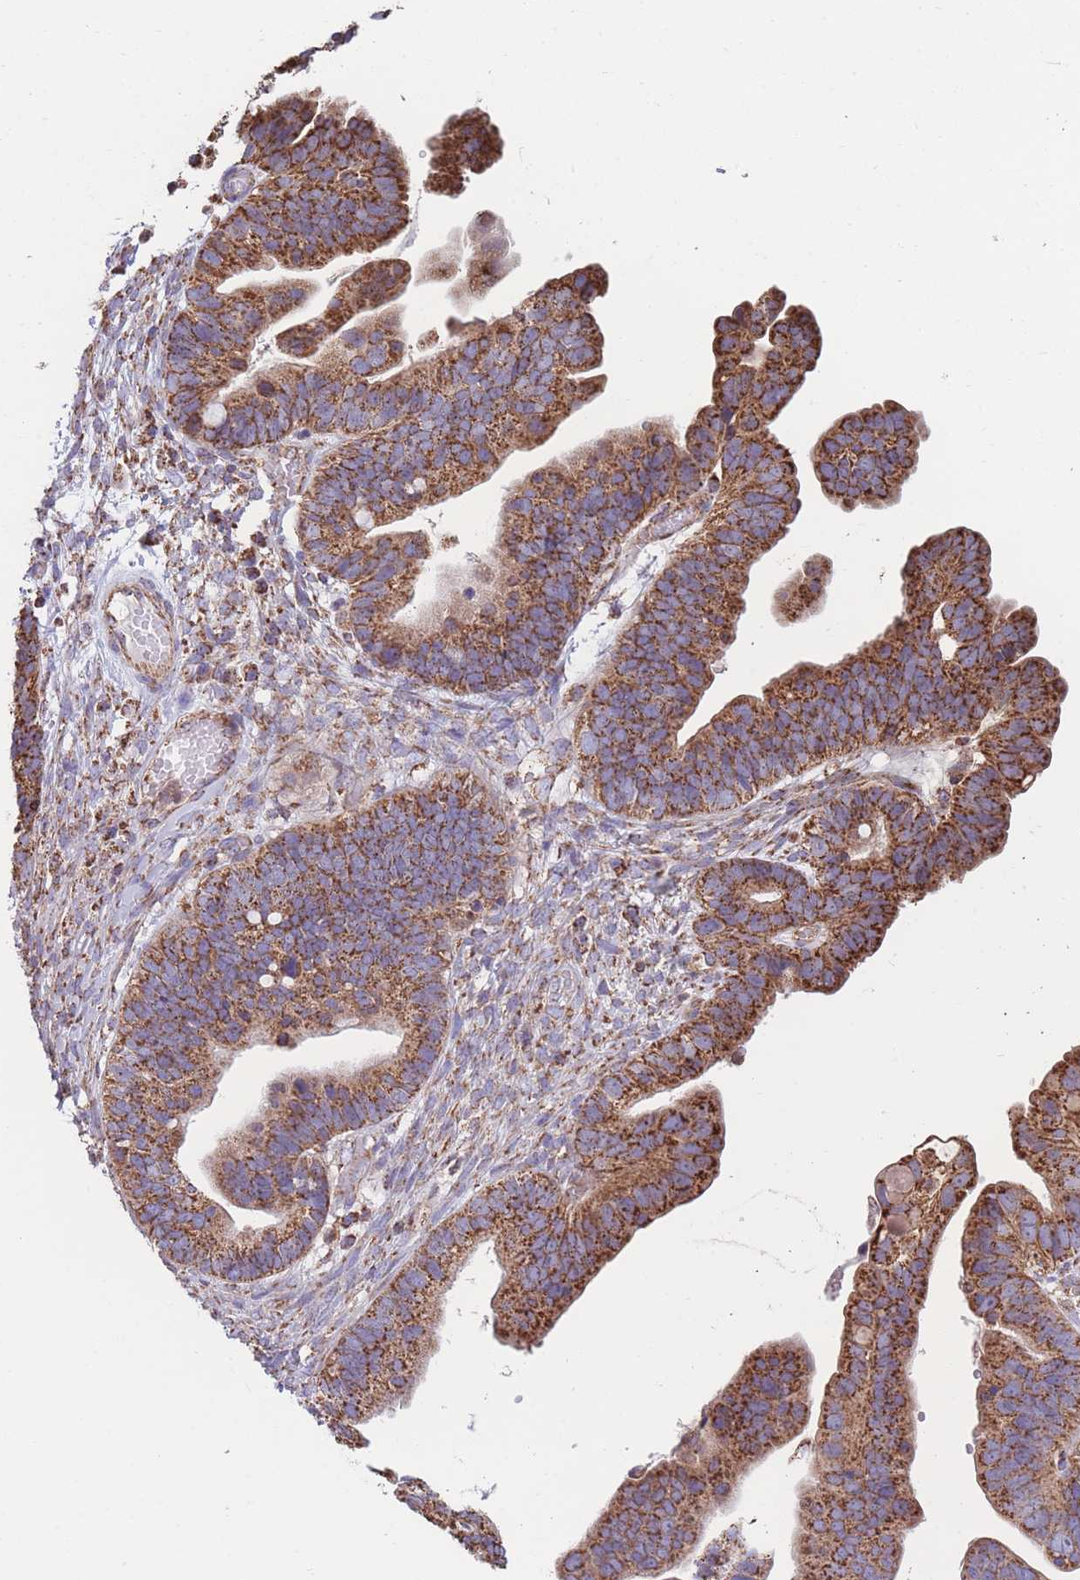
{"staining": {"intensity": "strong", "quantity": ">75%", "location": "cytoplasmic/membranous"}, "tissue": "ovarian cancer", "cell_type": "Tumor cells", "image_type": "cancer", "snomed": [{"axis": "morphology", "description": "Cystadenocarcinoma, serous, NOS"}, {"axis": "topography", "description": "Ovary"}], "caption": "Ovarian cancer stained with a brown dye shows strong cytoplasmic/membranous positive positivity in approximately >75% of tumor cells.", "gene": "FKBP8", "patient": {"sex": "female", "age": 56}}